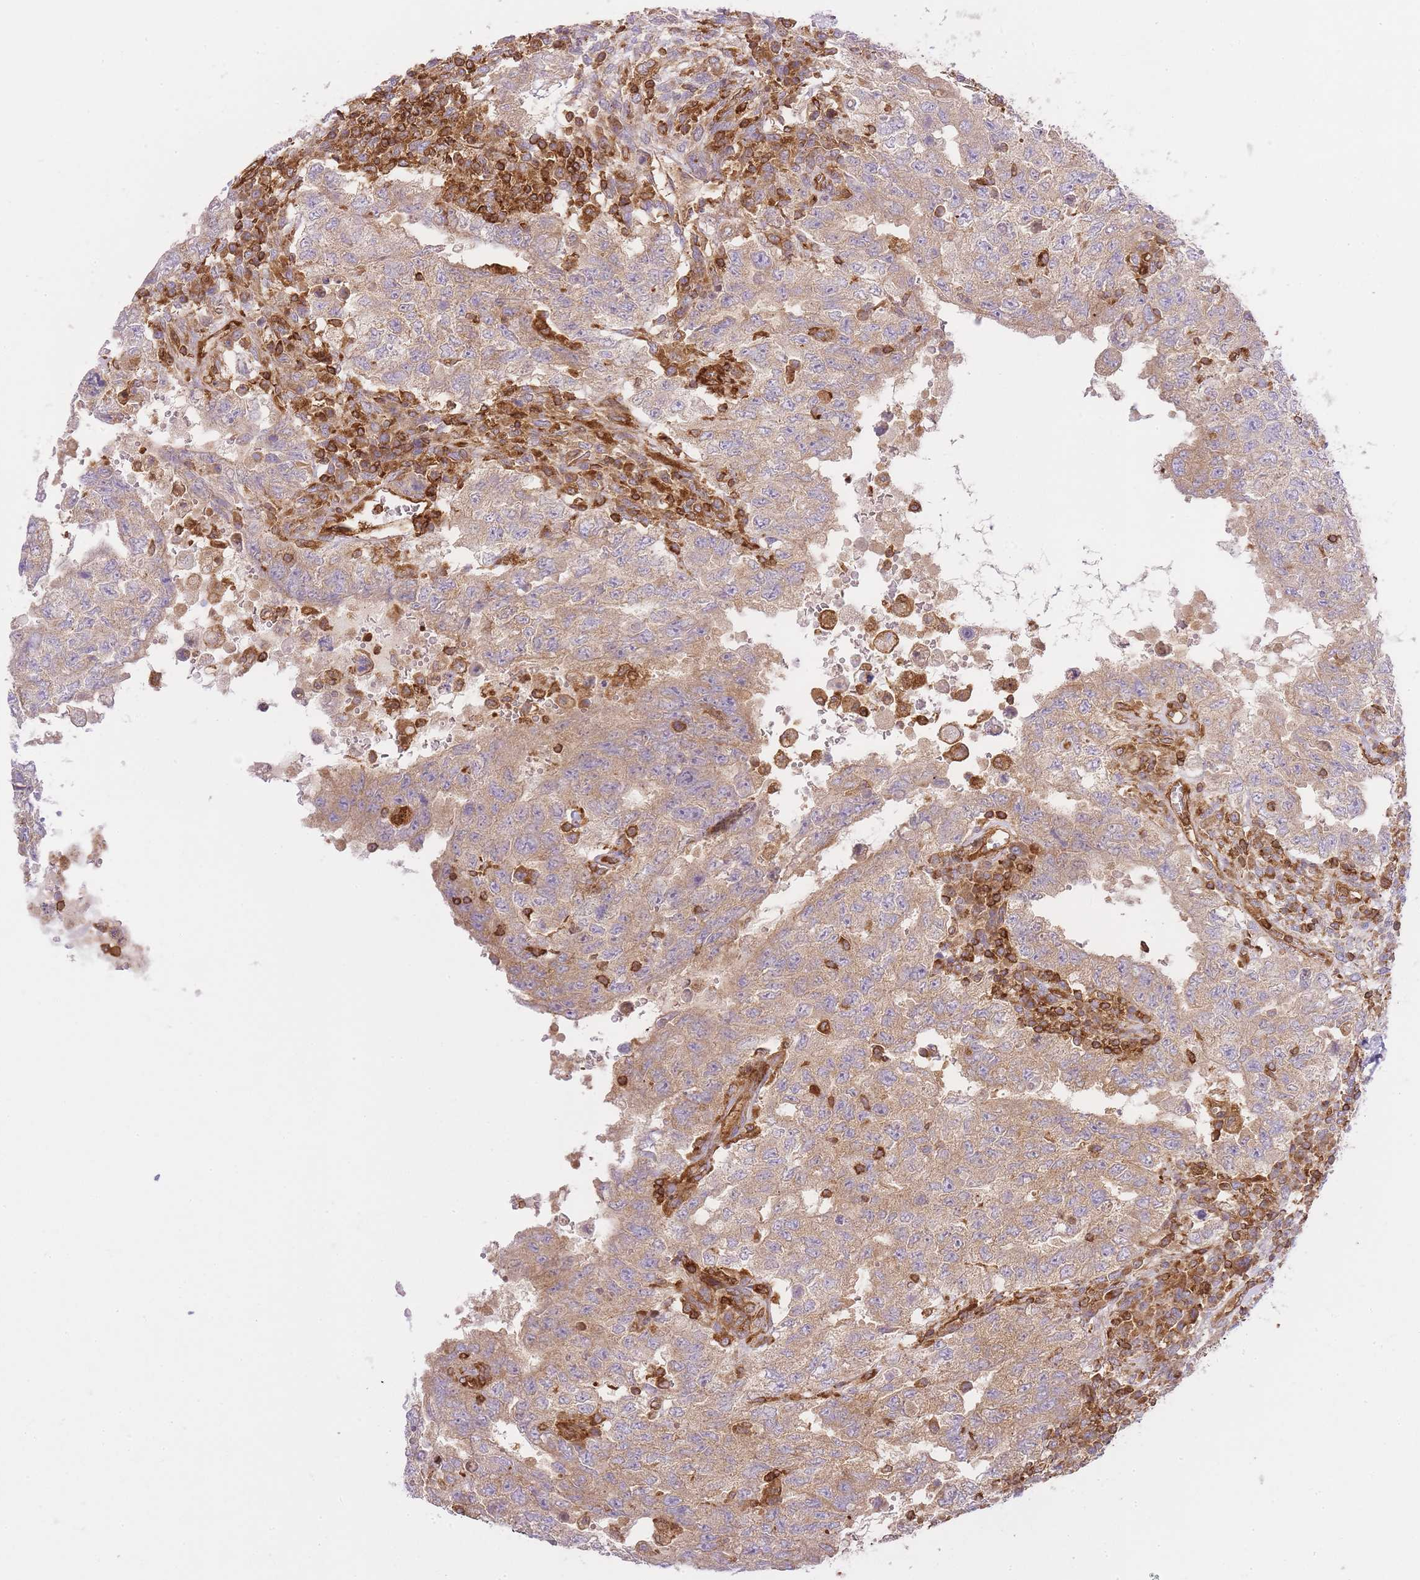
{"staining": {"intensity": "moderate", "quantity": ">75%", "location": "cytoplasmic/membranous"}, "tissue": "testis cancer", "cell_type": "Tumor cells", "image_type": "cancer", "snomed": [{"axis": "morphology", "description": "Carcinoma, Embryonal, NOS"}, {"axis": "topography", "description": "Testis"}], "caption": "High-magnification brightfield microscopy of embryonal carcinoma (testis) stained with DAB (3,3'-diaminobenzidine) (brown) and counterstained with hematoxylin (blue). tumor cells exhibit moderate cytoplasmic/membranous staining is identified in about>75% of cells.", "gene": "MSN", "patient": {"sex": "male", "age": 26}}